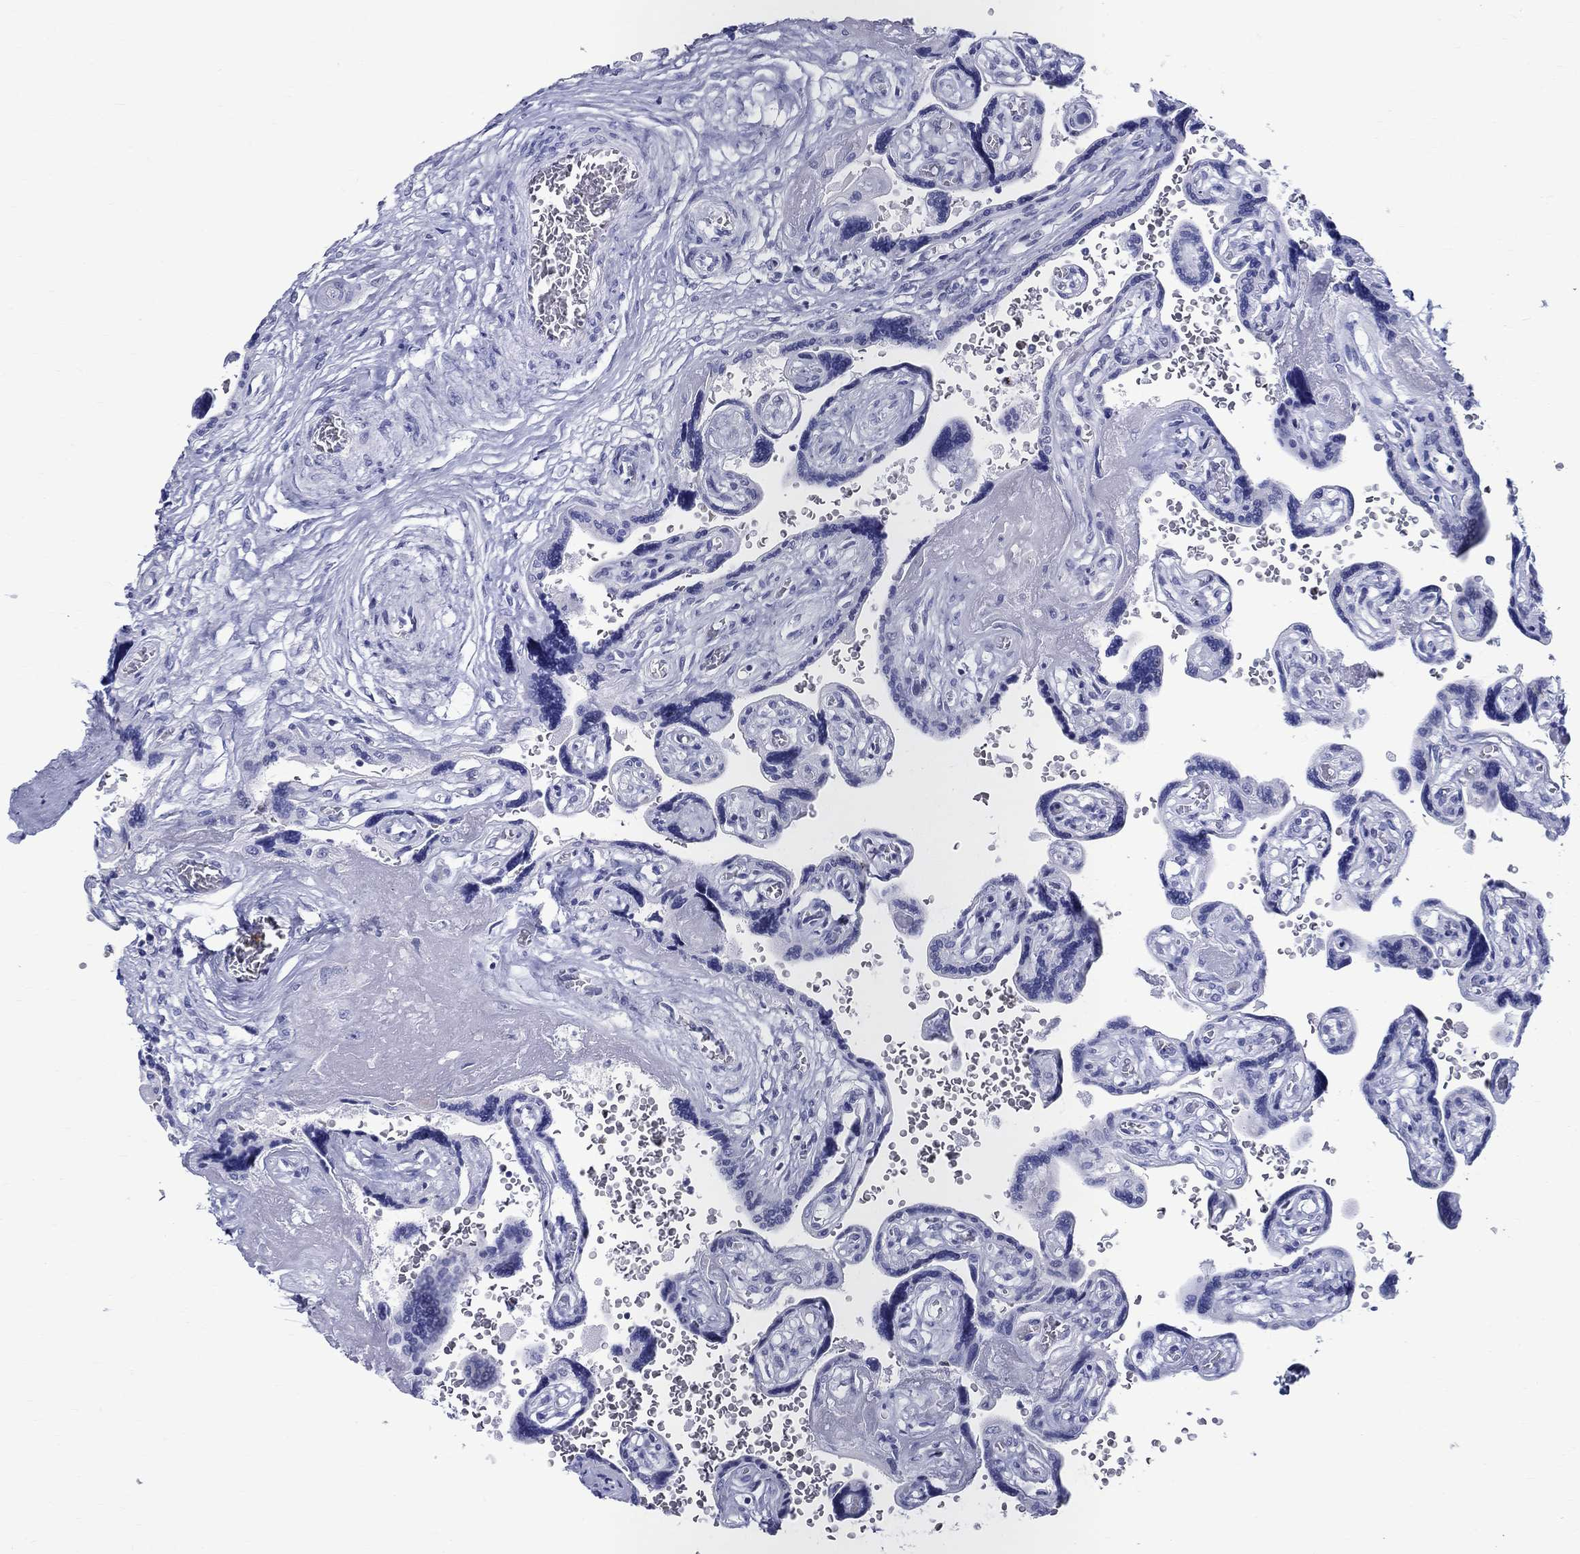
{"staining": {"intensity": "negative", "quantity": "none", "location": "none"}, "tissue": "placenta", "cell_type": "Decidual cells", "image_type": "normal", "snomed": [{"axis": "morphology", "description": "Normal tissue, NOS"}, {"axis": "topography", "description": "Placenta"}], "caption": "DAB (3,3'-diaminobenzidine) immunohistochemical staining of normal human placenta shows no significant positivity in decidual cells.", "gene": "BSPRY", "patient": {"sex": "female", "age": 32}}